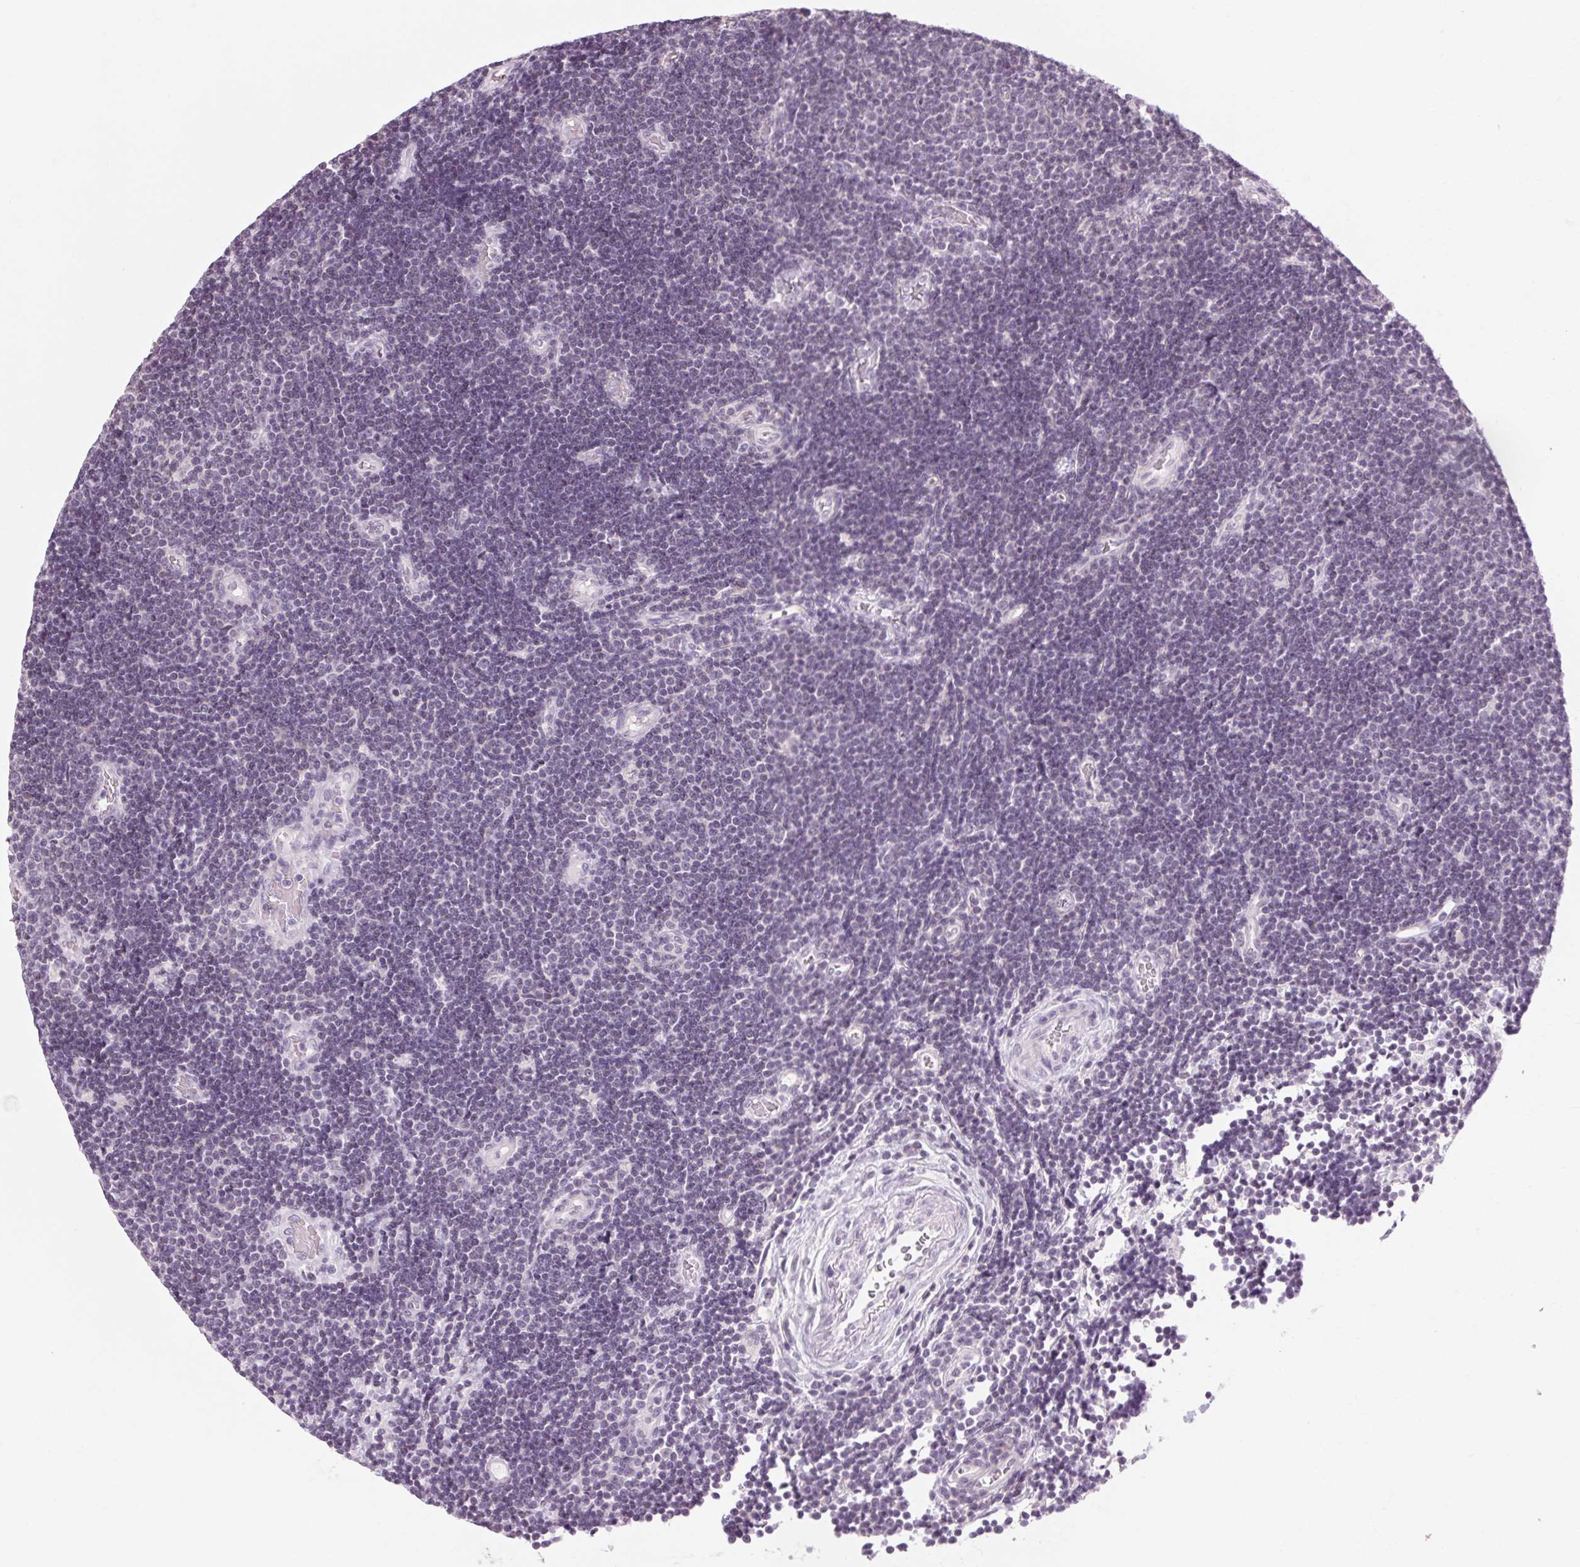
{"staining": {"intensity": "negative", "quantity": "none", "location": "none"}, "tissue": "lymphoma", "cell_type": "Tumor cells", "image_type": "cancer", "snomed": [{"axis": "morphology", "description": "Malignant lymphoma, non-Hodgkin's type, Low grade"}, {"axis": "topography", "description": "Brain"}], "caption": "This micrograph is of lymphoma stained with immunohistochemistry (IHC) to label a protein in brown with the nuclei are counter-stained blue. There is no staining in tumor cells.", "gene": "KLHL40", "patient": {"sex": "female", "age": 66}}